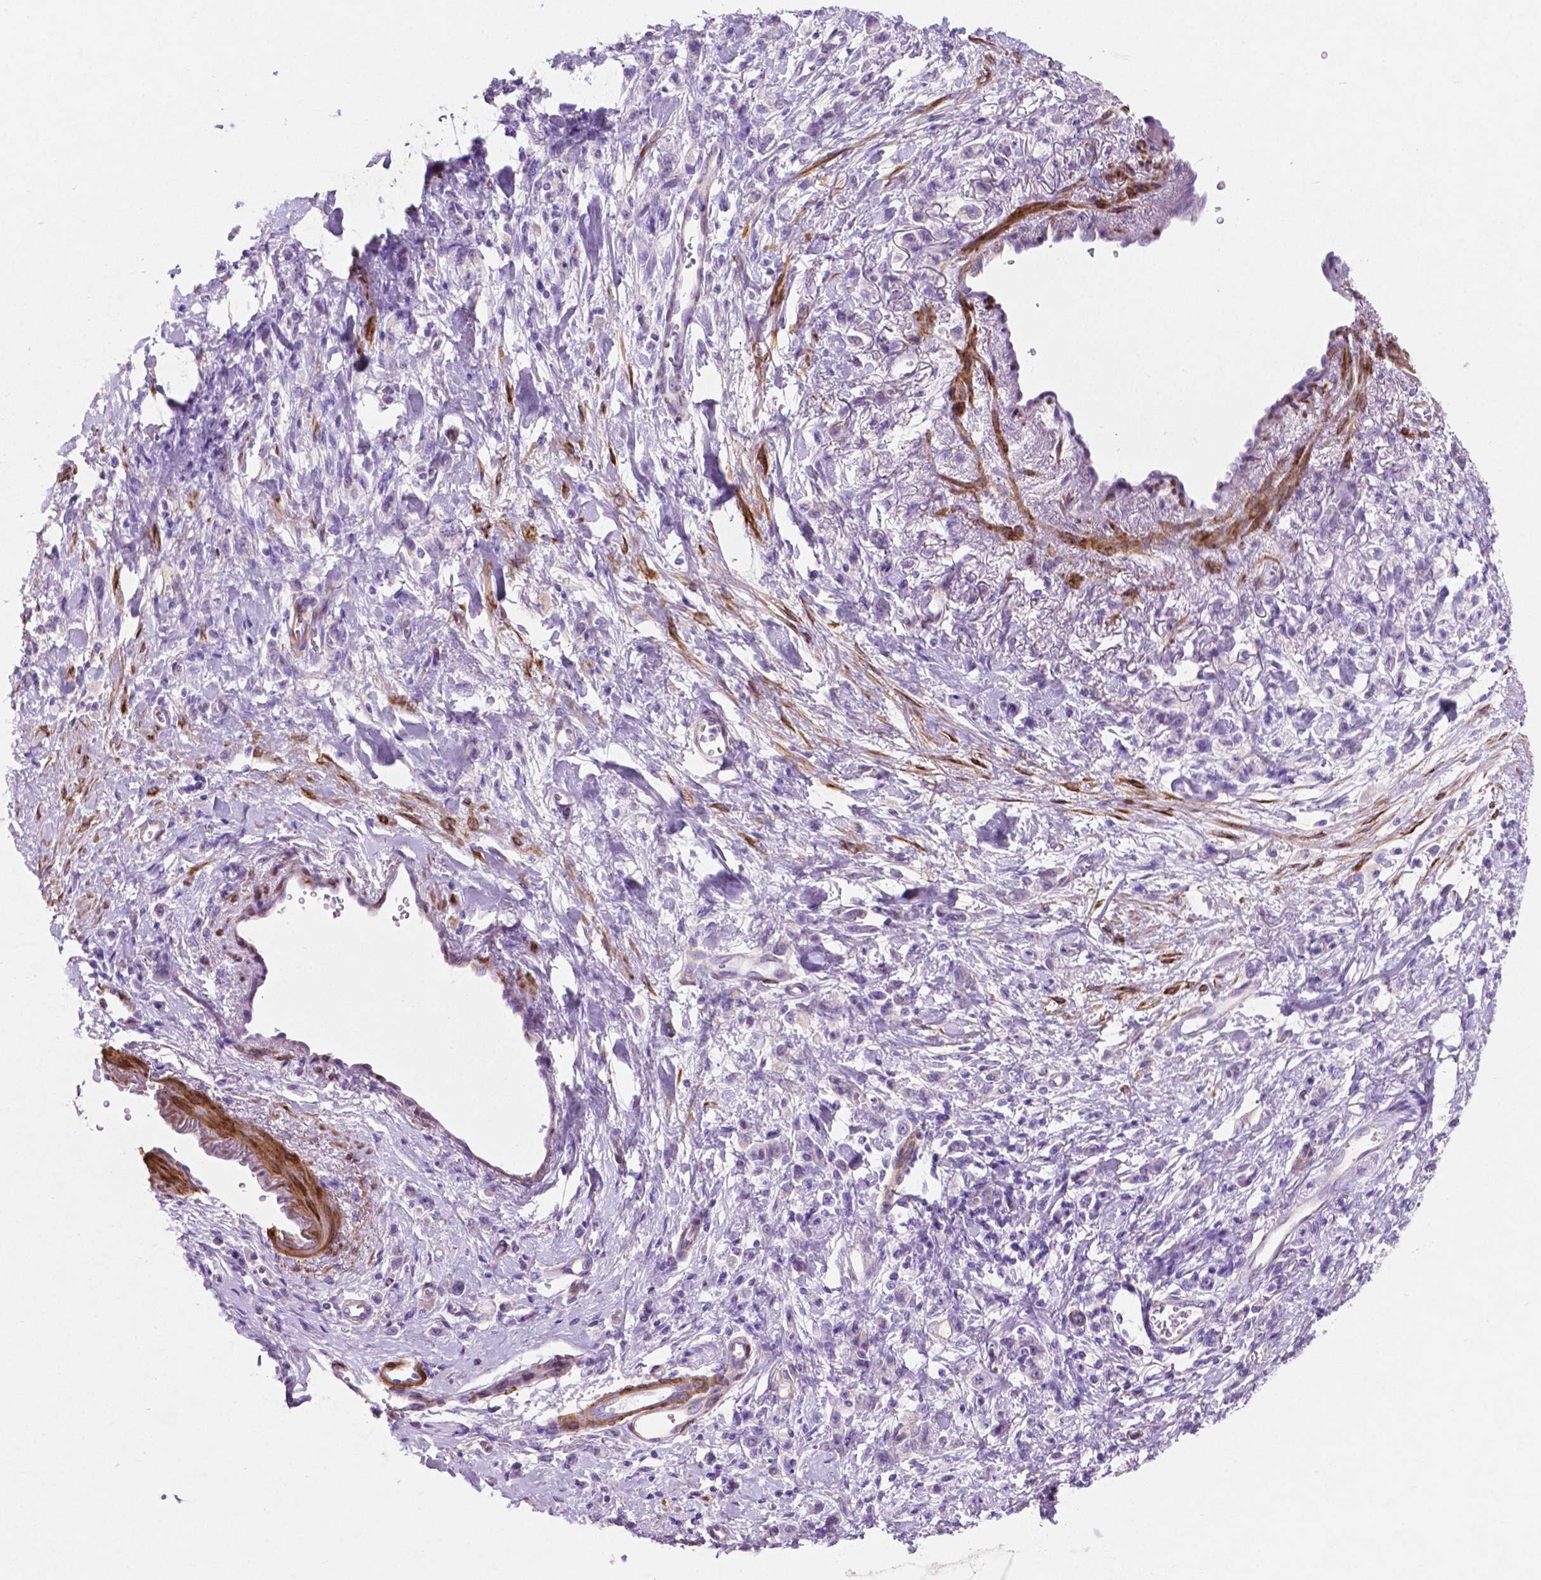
{"staining": {"intensity": "negative", "quantity": "none", "location": "none"}, "tissue": "stomach cancer", "cell_type": "Tumor cells", "image_type": "cancer", "snomed": [{"axis": "morphology", "description": "Adenocarcinoma, NOS"}, {"axis": "topography", "description": "Stomach"}], "caption": "Protein analysis of adenocarcinoma (stomach) shows no significant positivity in tumor cells.", "gene": "ASPG", "patient": {"sex": "male", "age": 77}}